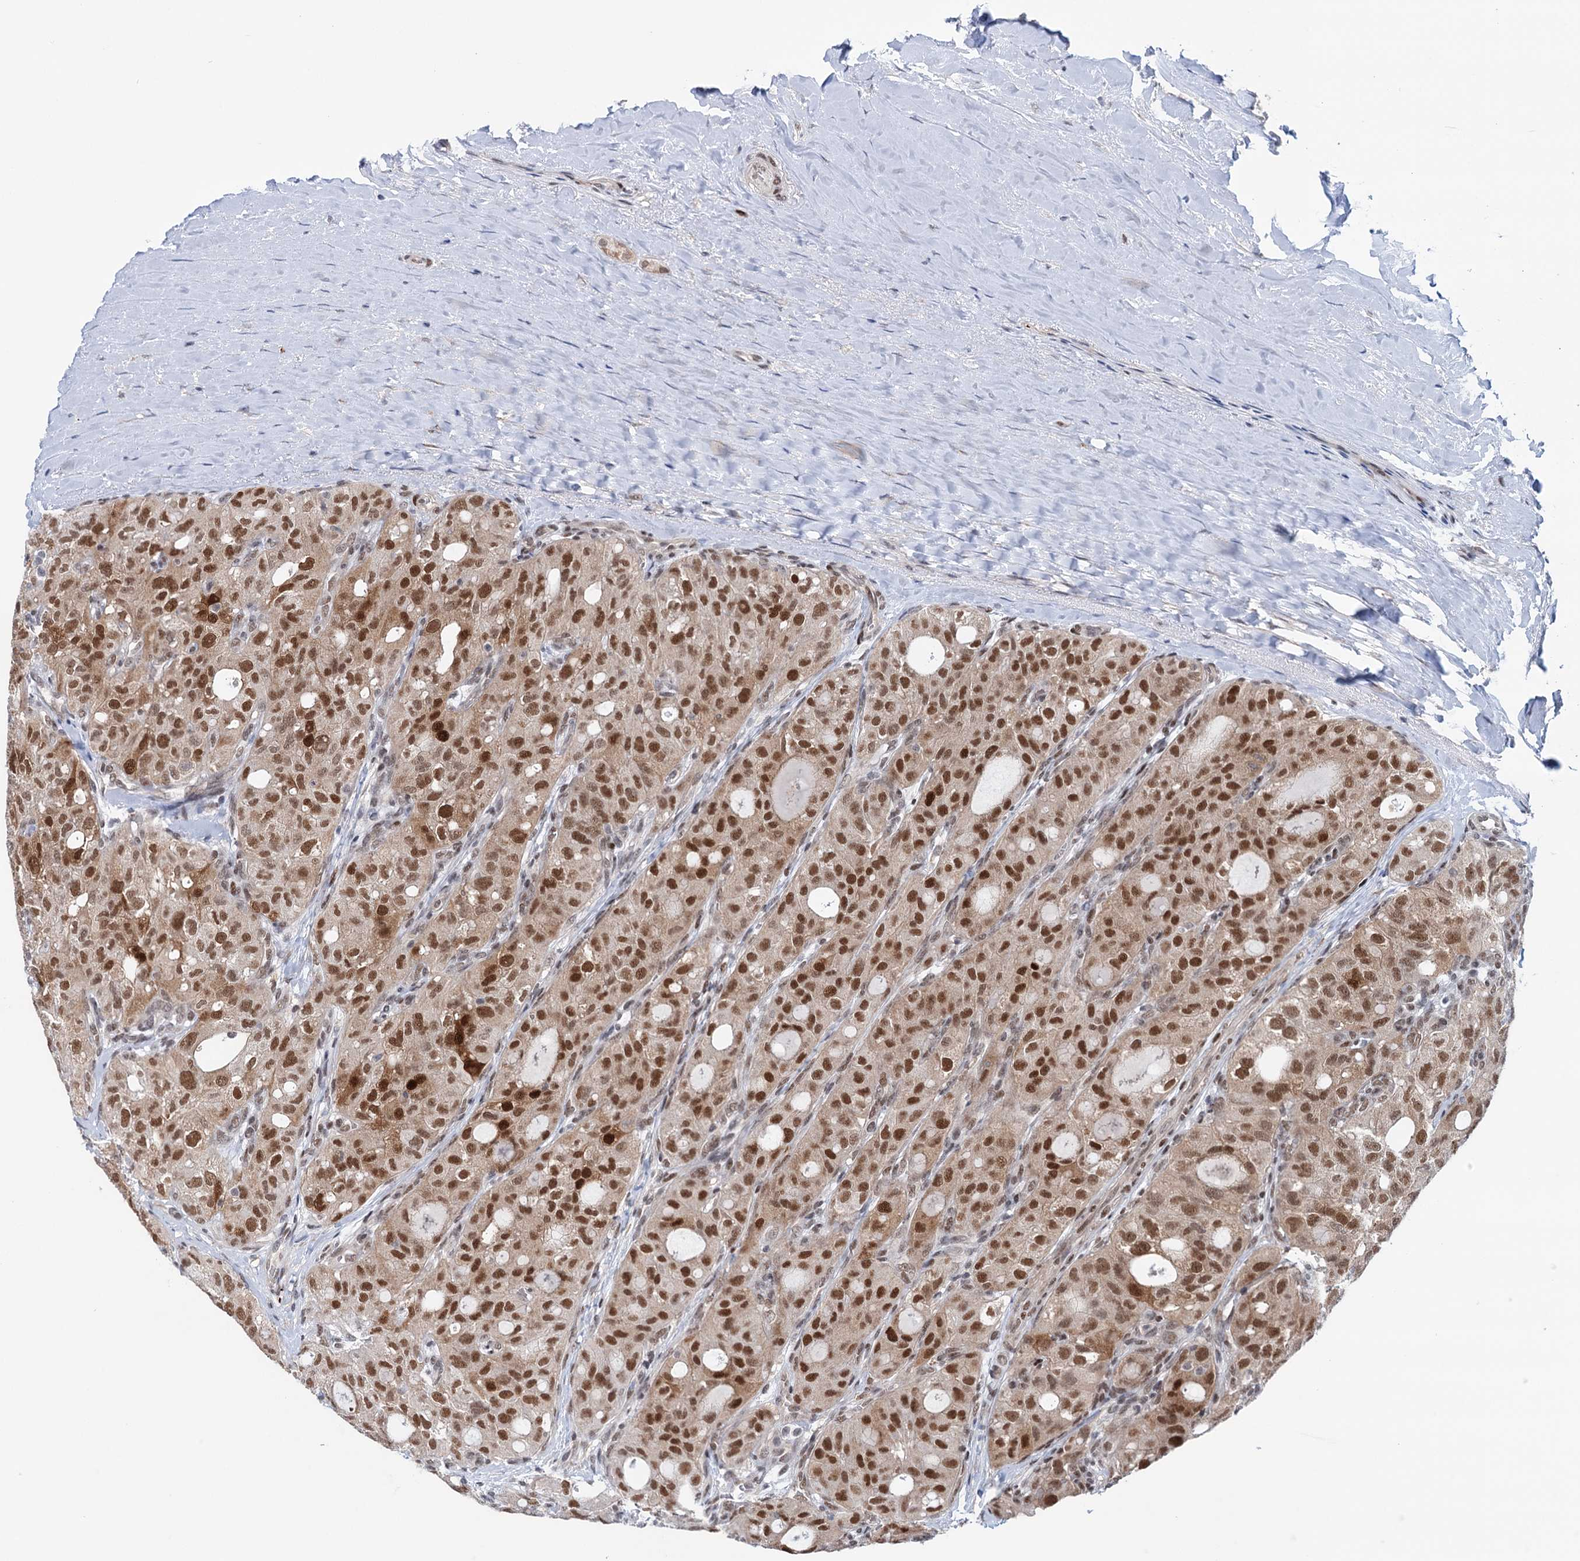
{"staining": {"intensity": "moderate", "quantity": ">75%", "location": "cytoplasmic/membranous,nuclear"}, "tissue": "thyroid cancer", "cell_type": "Tumor cells", "image_type": "cancer", "snomed": [{"axis": "morphology", "description": "Follicular adenoma carcinoma, NOS"}, {"axis": "topography", "description": "Thyroid gland"}], "caption": "Tumor cells show medium levels of moderate cytoplasmic/membranous and nuclear expression in approximately >75% of cells in human thyroid cancer.", "gene": "FAM53A", "patient": {"sex": "male", "age": 75}}